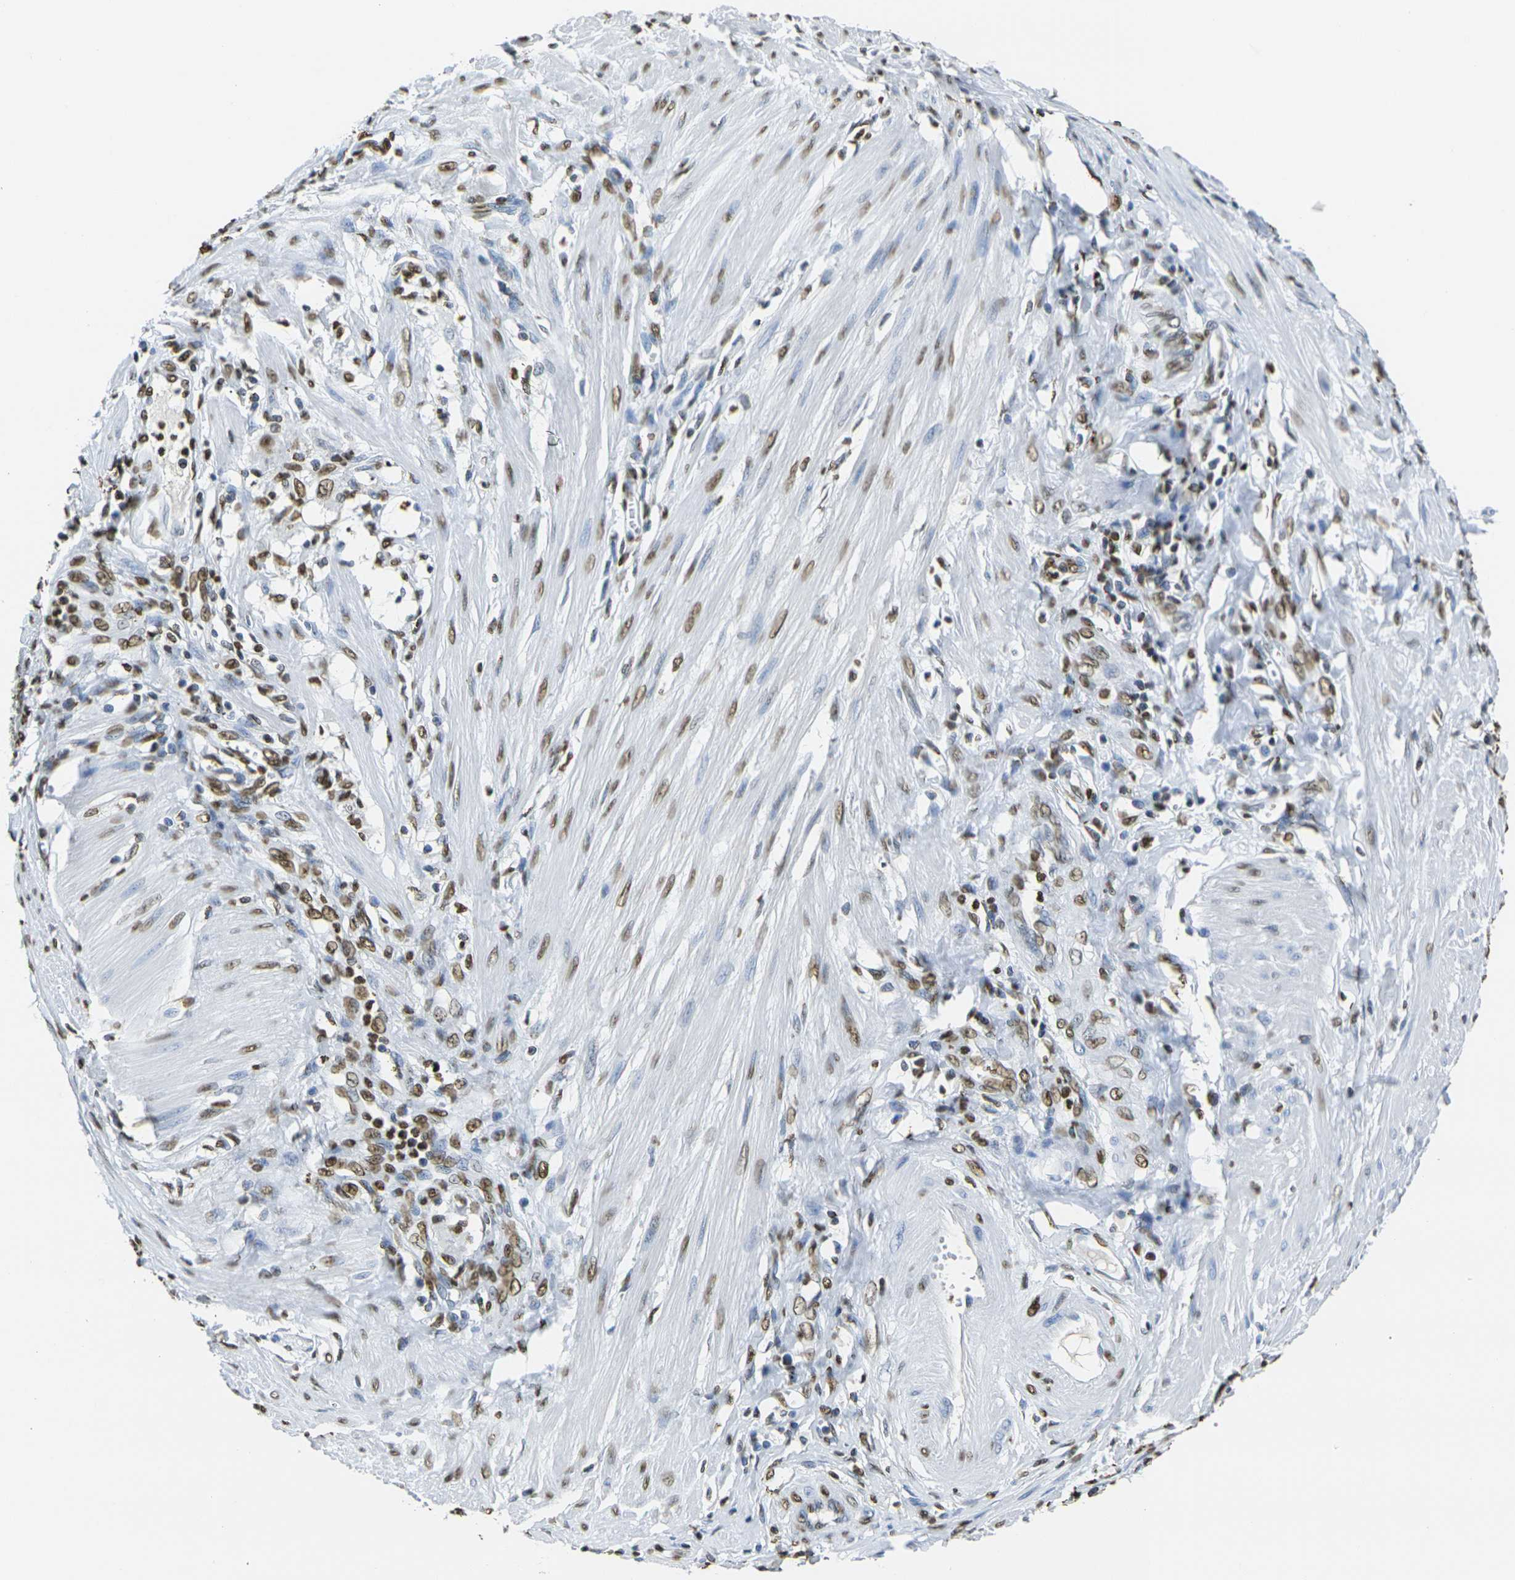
{"staining": {"intensity": "moderate", "quantity": ">75%", "location": "nuclear"}, "tissue": "pancreatic cancer", "cell_type": "Tumor cells", "image_type": "cancer", "snomed": [{"axis": "morphology", "description": "Adenocarcinoma, NOS"}, {"axis": "topography", "description": "Pancreas"}], "caption": "Immunohistochemical staining of human pancreatic adenocarcinoma demonstrates moderate nuclear protein positivity in about >75% of tumor cells. (brown staining indicates protein expression, while blue staining denotes nuclei).", "gene": "DRAXIN", "patient": {"sex": "female", "age": 75}}